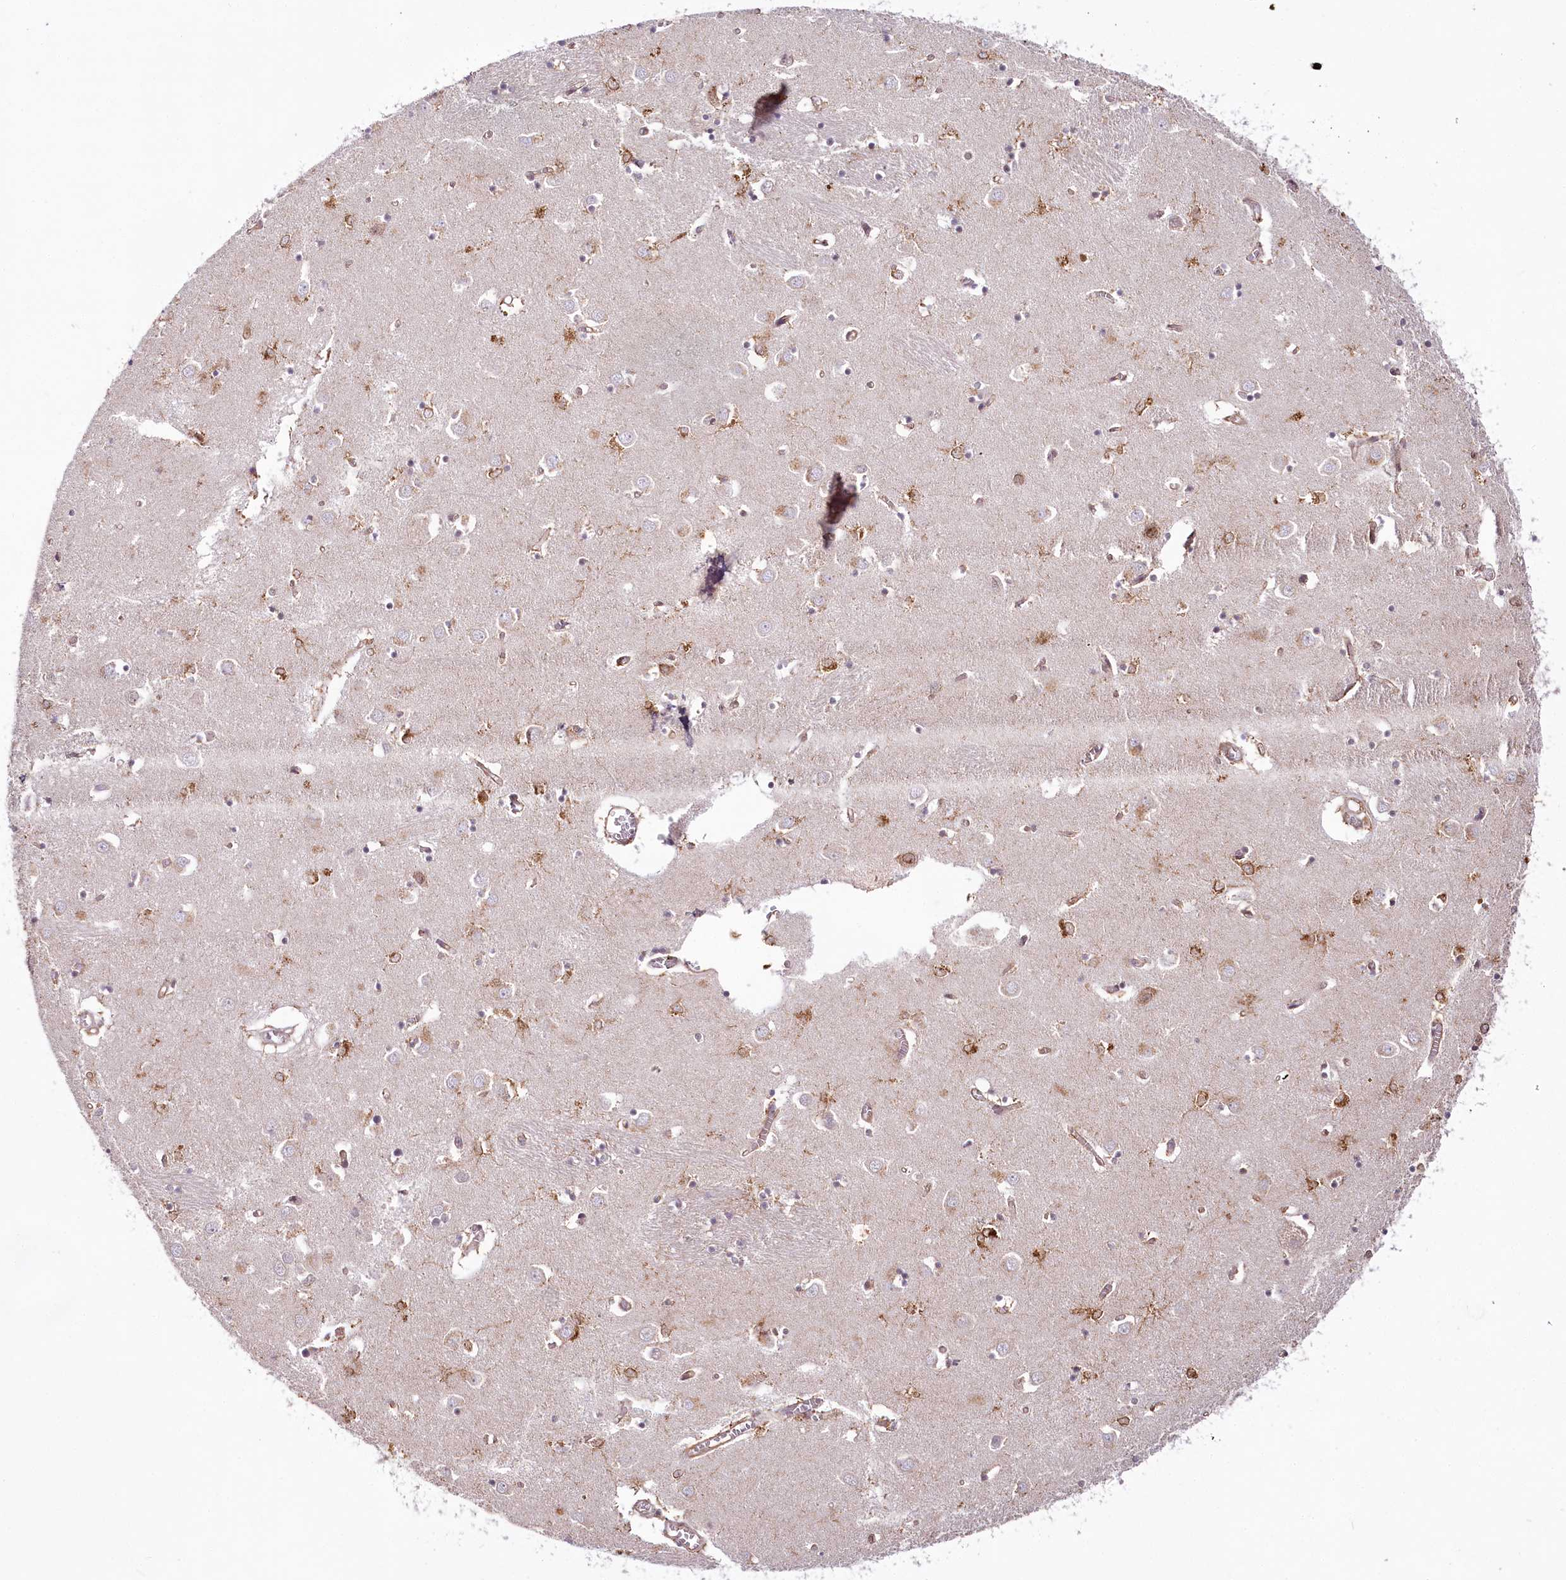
{"staining": {"intensity": "moderate", "quantity": "25%-75%", "location": "cytoplasmic/membranous"}, "tissue": "caudate", "cell_type": "Glial cells", "image_type": "normal", "snomed": [{"axis": "morphology", "description": "Normal tissue, NOS"}, {"axis": "topography", "description": "Lateral ventricle wall"}], "caption": "Approximately 25%-75% of glial cells in normal human caudate display moderate cytoplasmic/membranous protein positivity as visualized by brown immunohistochemical staining.", "gene": "ALKBH8", "patient": {"sex": "male", "age": 70}}